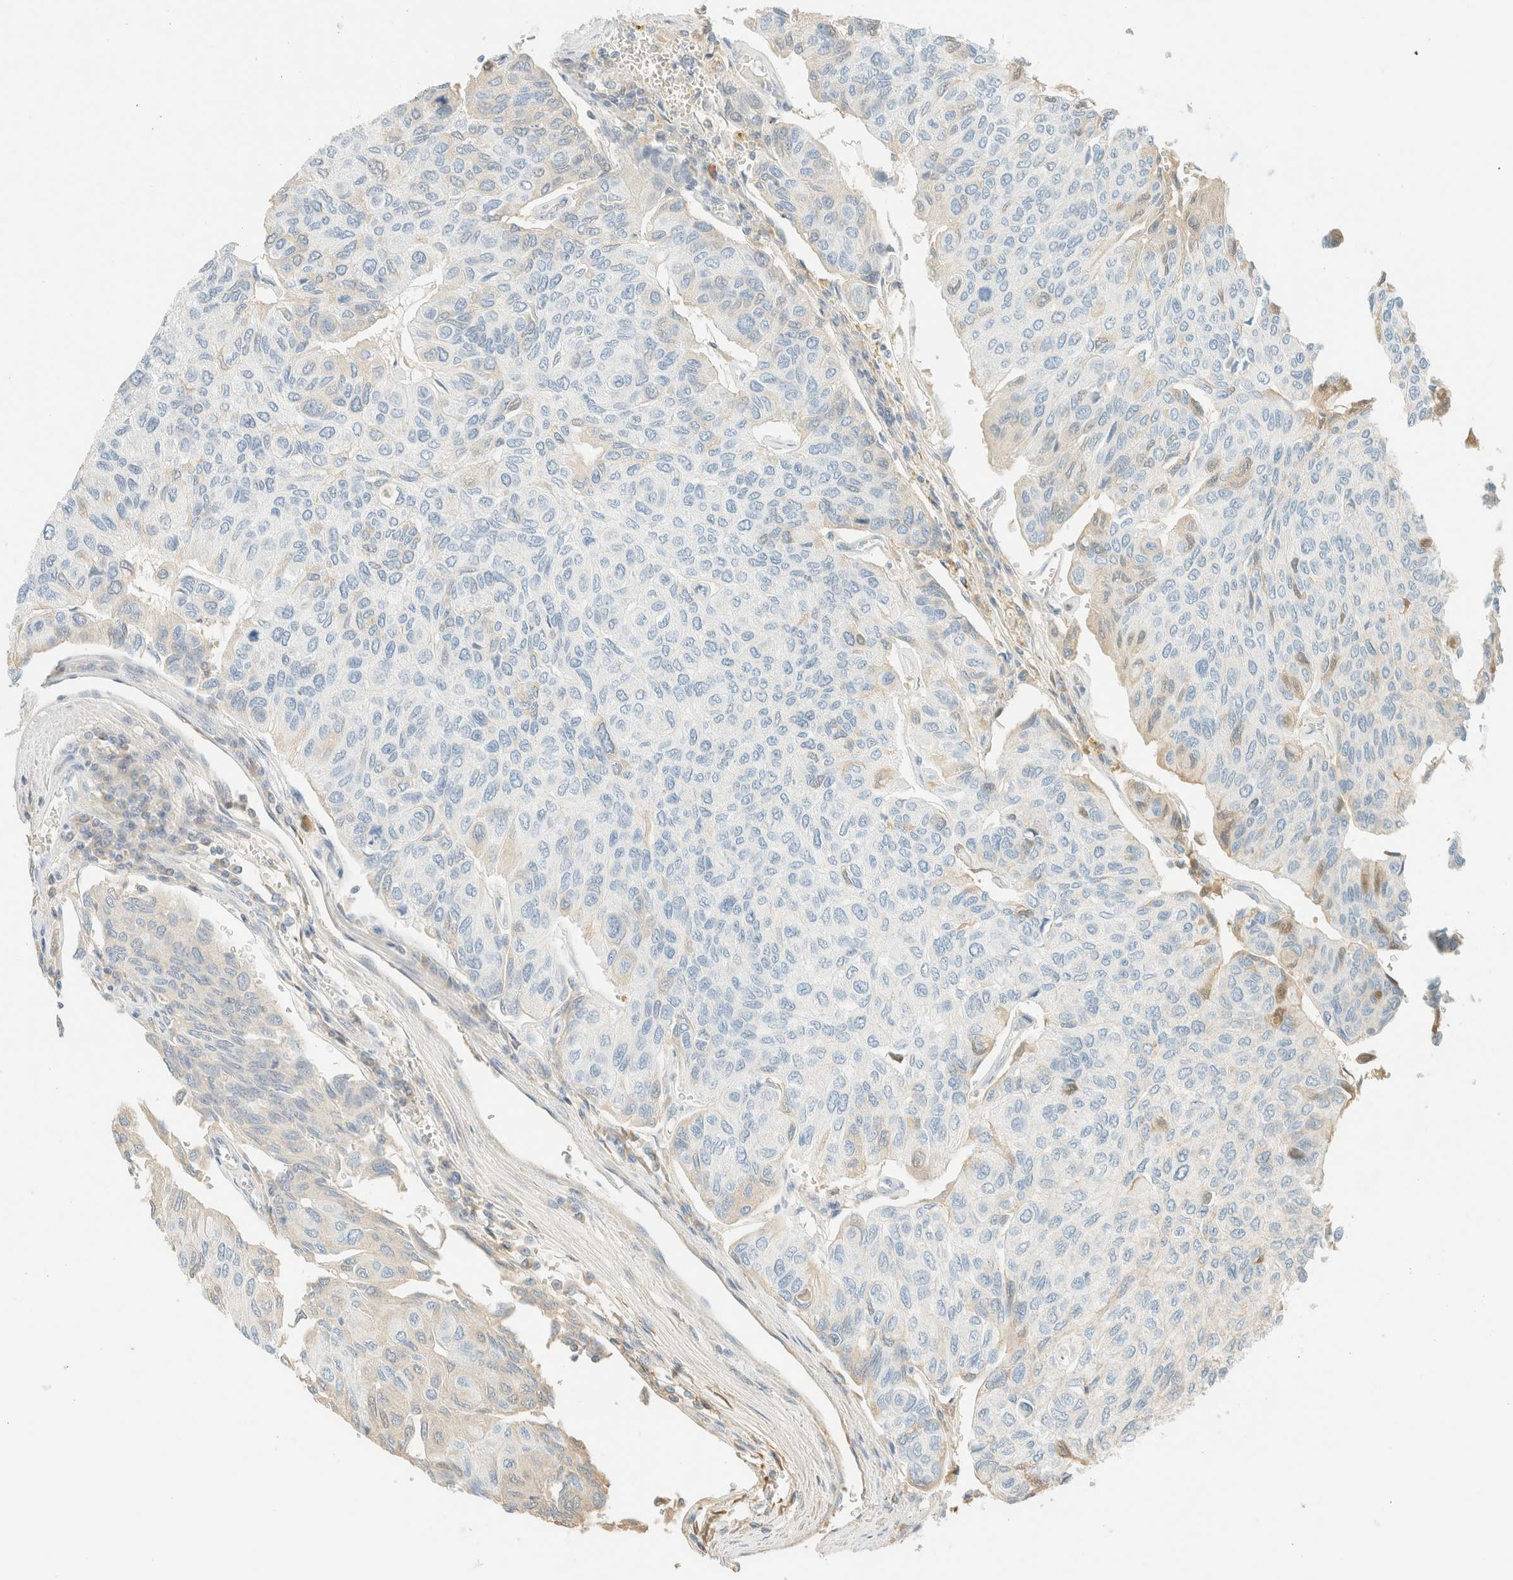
{"staining": {"intensity": "negative", "quantity": "none", "location": "none"}, "tissue": "urothelial cancer", "cell_type": "Tumor cells", "image_type": "cancer", "snomed": [{"axis": "morphology", "description": "Urothelial carcinoma, High grade"}, {"axis": "topography", "description": "Urinary bladder"}], "caption": "A histopathology image of urothelial carcinoma (high-grade) stained for a protein reveals no brown staining in tumor cells. (Brightfield microscopy of DAB (3,3'-diaminobenzidine) immunohistochemistry at high magnification).", "gene": "GPA33", "patient": {"sex": "male", "age": 66}}